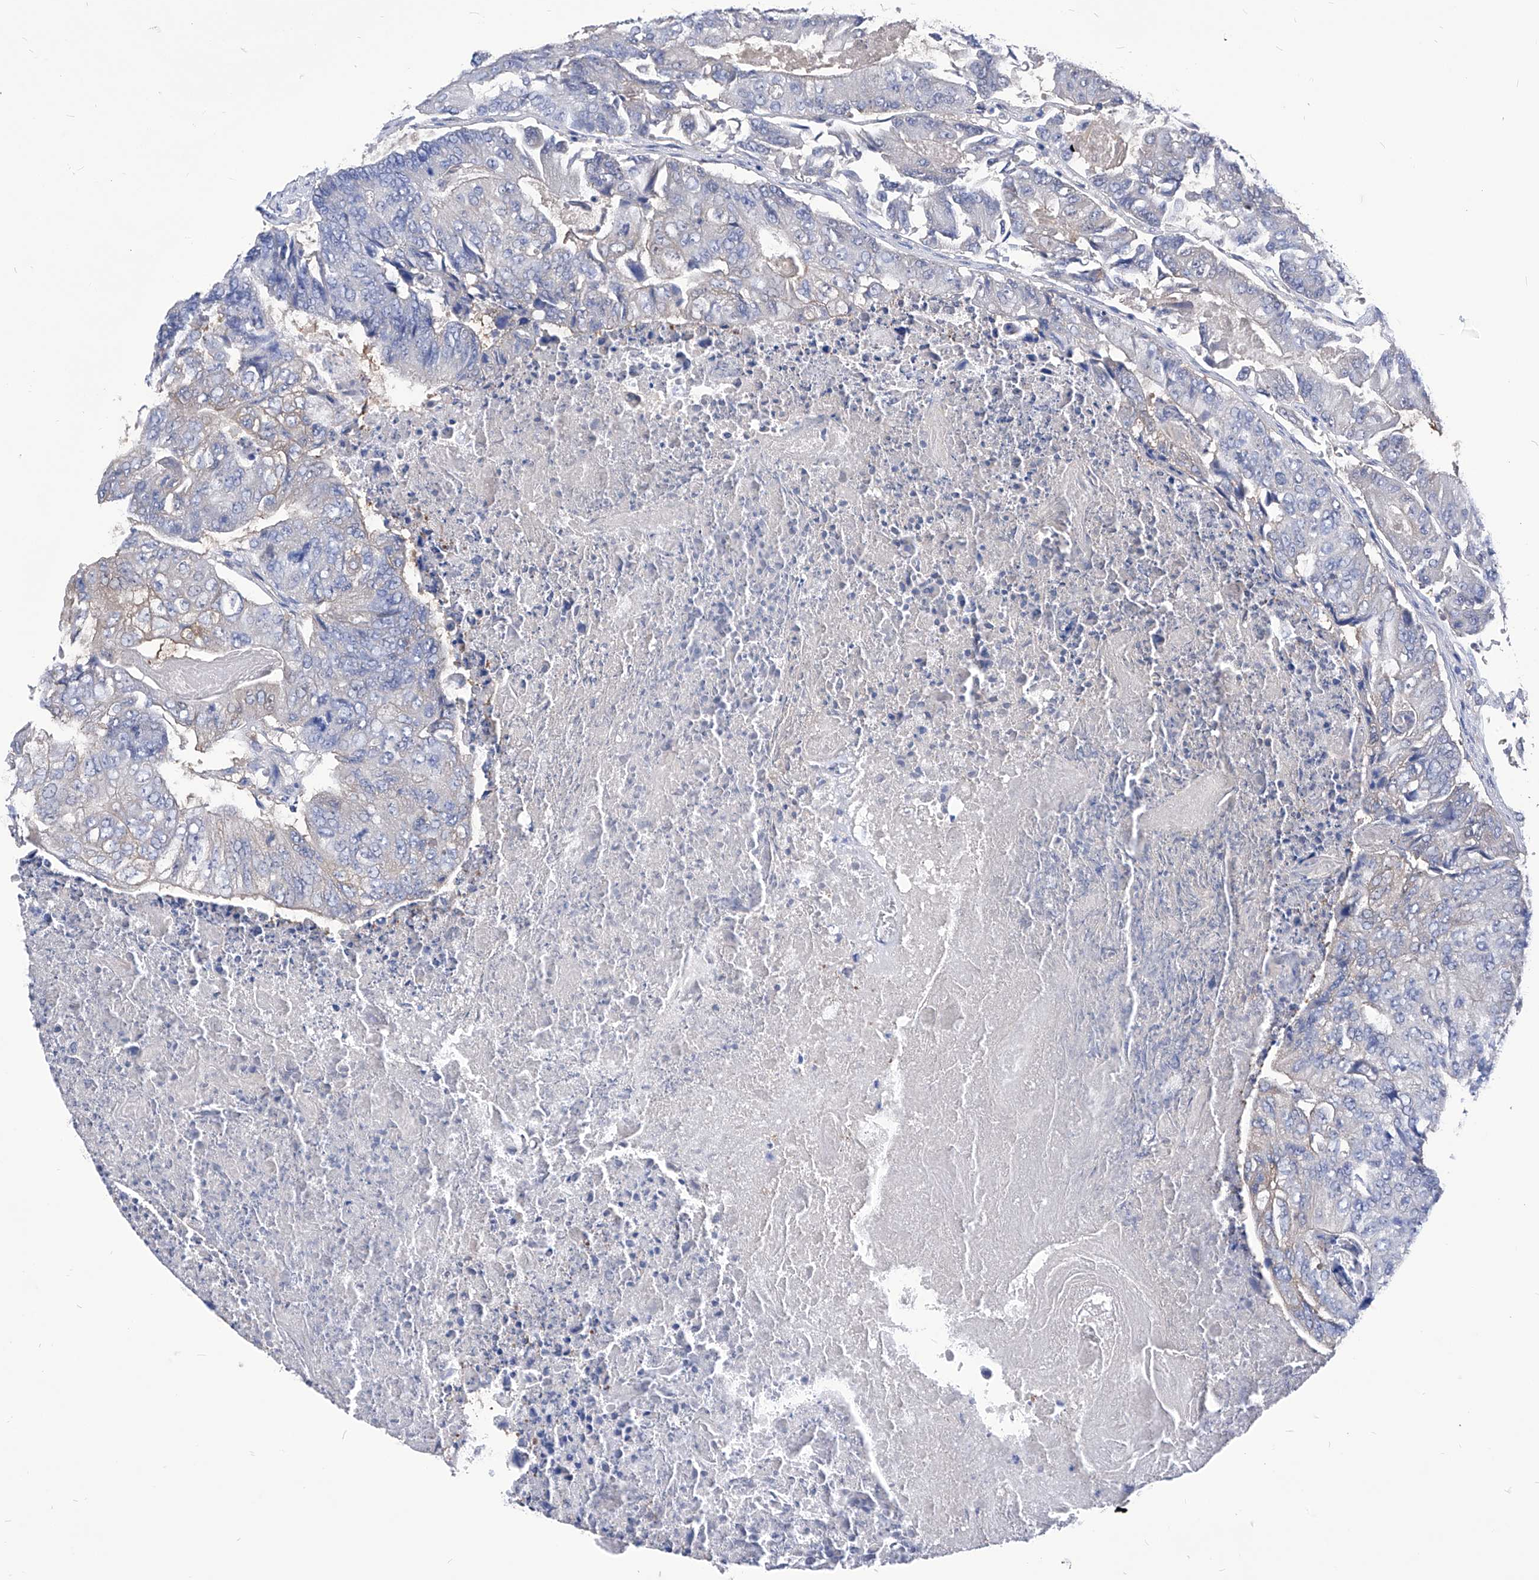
{"staining": {"intensity": "negative", "quantity": "none", "location": "none"}, "tissue": "colorectal cancer", "cell_type": "Tumor cells", "image_type": "cancer", "snomed": [{"axis": "morphology", "description": "Adenocarcinoma, NOS"}, {"axis": "topography", "description": "Colon"}], "caption": "Tumor cells are negative for protein expression in human colorectal adenocarcinoma.", "gene": "XPNPEP1", "patient": {"sex": "female", "age": 67}}